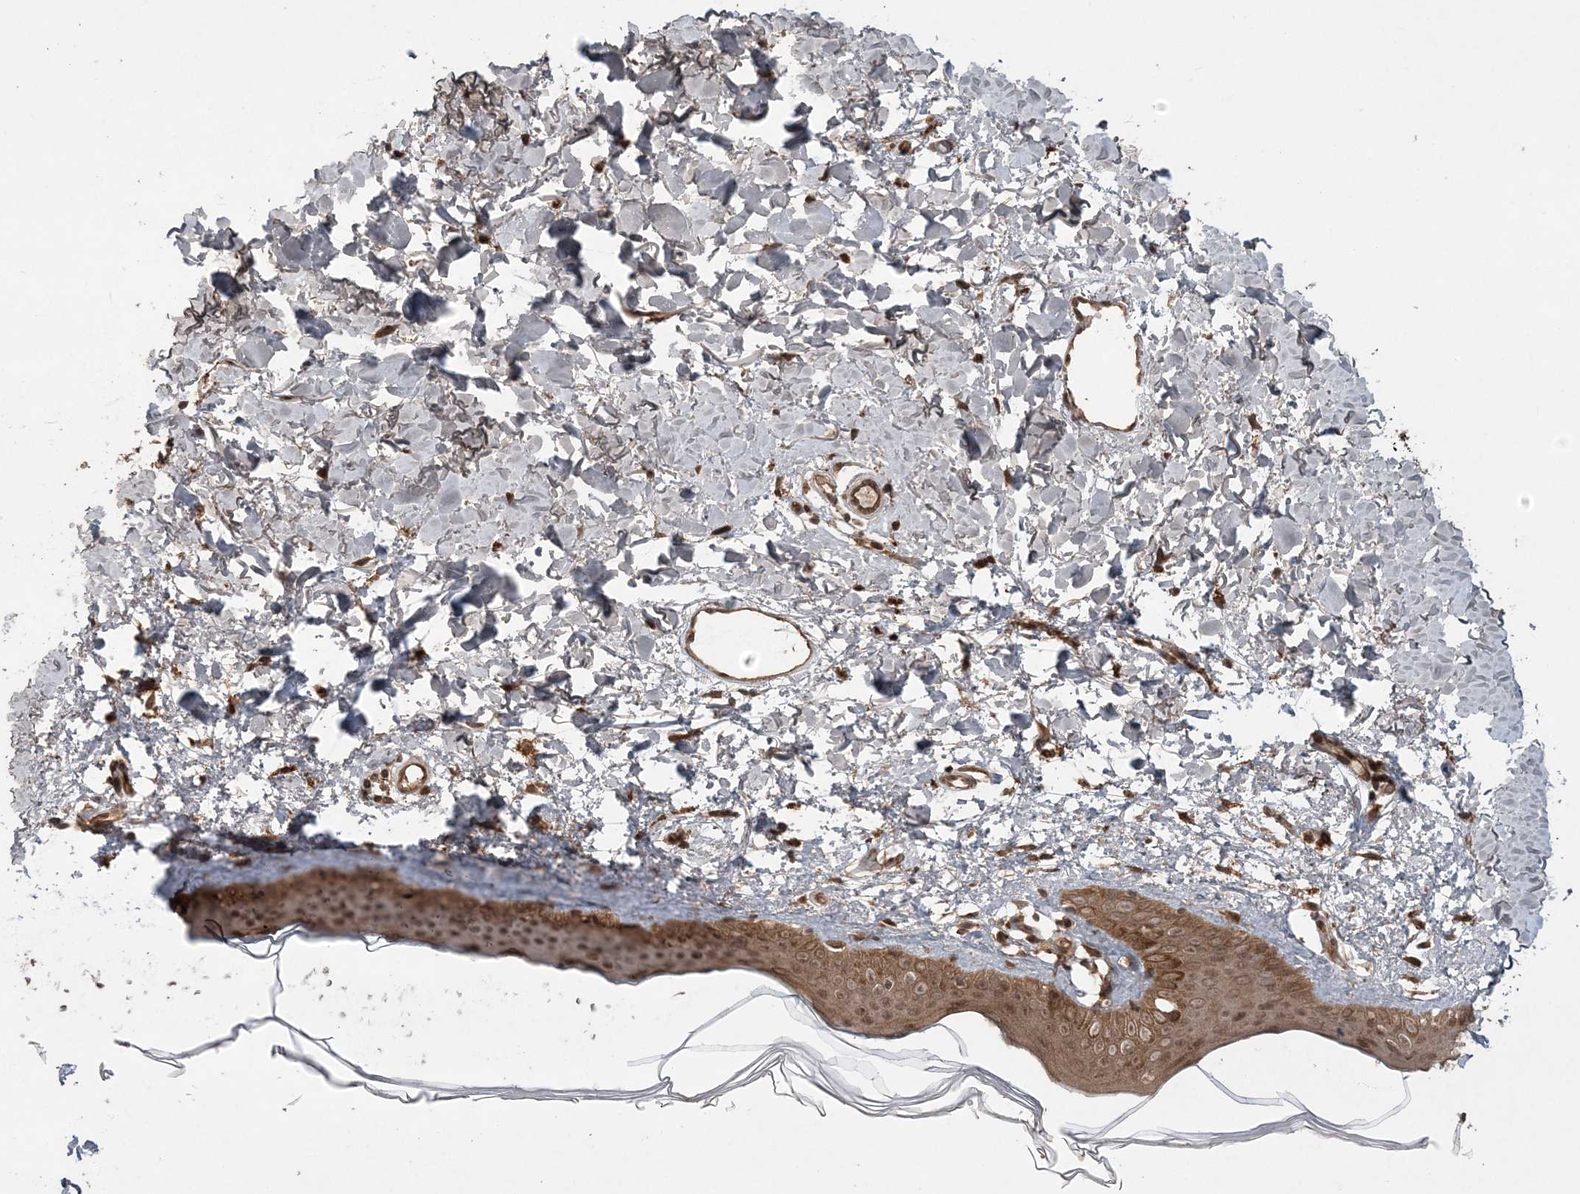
{"staining": {"intensity": "weak", "quantity": "25%-75%", "location": "cytoplasmic/membranous,nuclear"}, "tissue": "skin", "cell_type": "Fibroblasts", "image_type": "normal", "snomed": [{"axis": "morphology", "description": "Normal tissue, NOS"}, {"axis": "topography", "description": "Skin"}], "caption": "Weak cytoplasmic/membranous,nuclear expression is present in about 25%-75% of fibroblasts in benign skin.", "gene": "LACC1", "patient": {"sex": "female", "age": 58}}